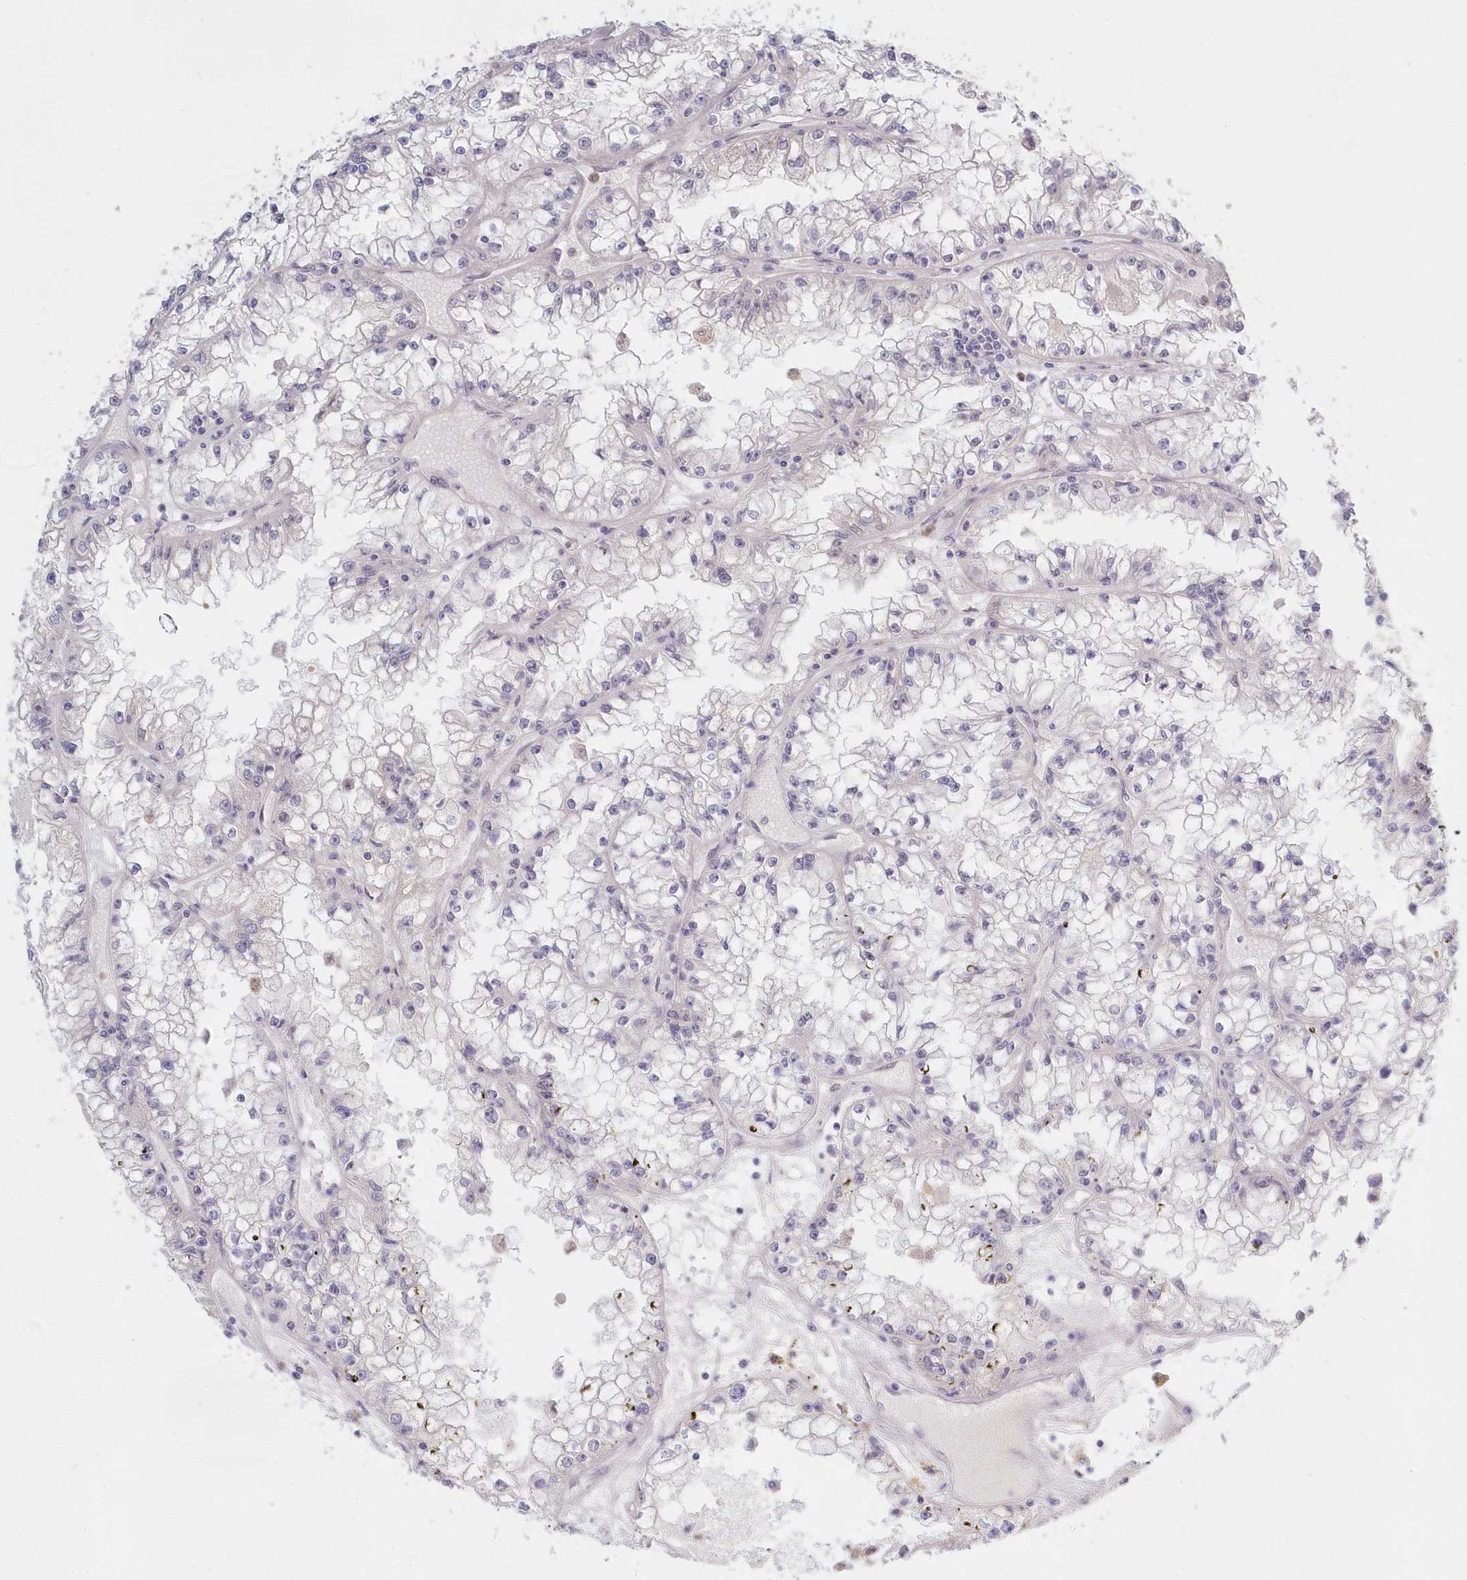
{"staining": {"intensity": "negative", "quantity": "none", "location": "none"}, "tissue": "renal cancer", "cell_type": "Tumor cells", "image_type": "cancer", "snomed": [{"axis": "morphology", "description": "Adenocarcinoma, NOS"}, {"axis": "topography", "description": "Kidney"}], "caption": "Renal adenocarcinoma was stained to show a protein in brown. There is no significant positivity in tumor cells.", "gene": "KATNA1", "patient": {"sex": "male", "age": 56}}